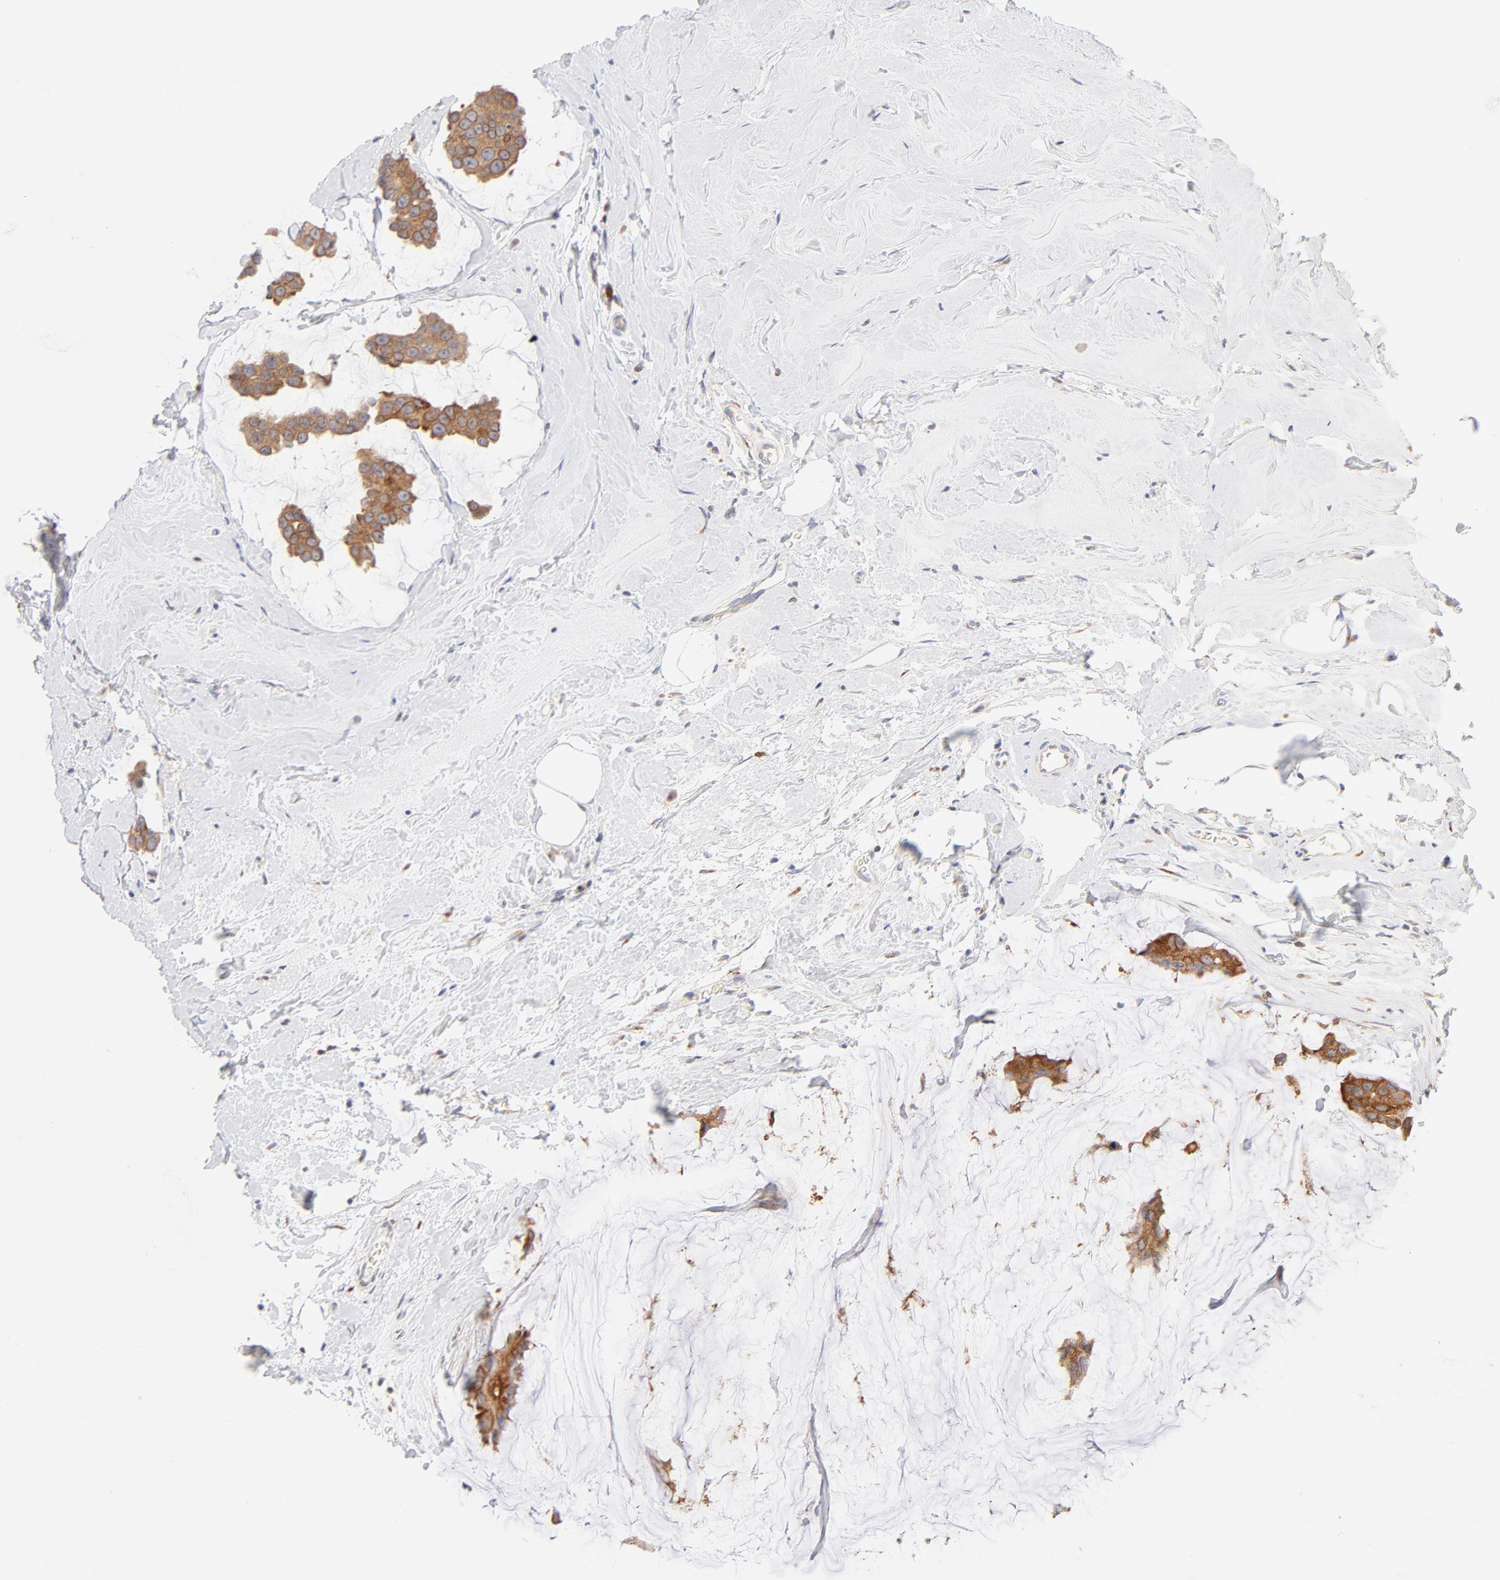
{"staining": {"intensity": "moderate", "quantity": ">75%", "location": "cytoplasmic/membranous"}, "tissue": "breast cancer", "cell_type": "Tumor cells", "image_type": "cancer", "snomed": [{"axis": "morphology", "description": "Normal tissue, NOS"}, {"axis": "morphology", "description": "Duct carcinoma"}, {"axis": "topography", "description": "Breast"}], "caption": "Immunohistochemical staining of human breast cancer shows medium levels of moderate cytoplasmic/membranous protein staining in approximately >75% of tumor cells.", "gene": "RPS6KA1", "patient": {"sex": "female", "age": 50}}